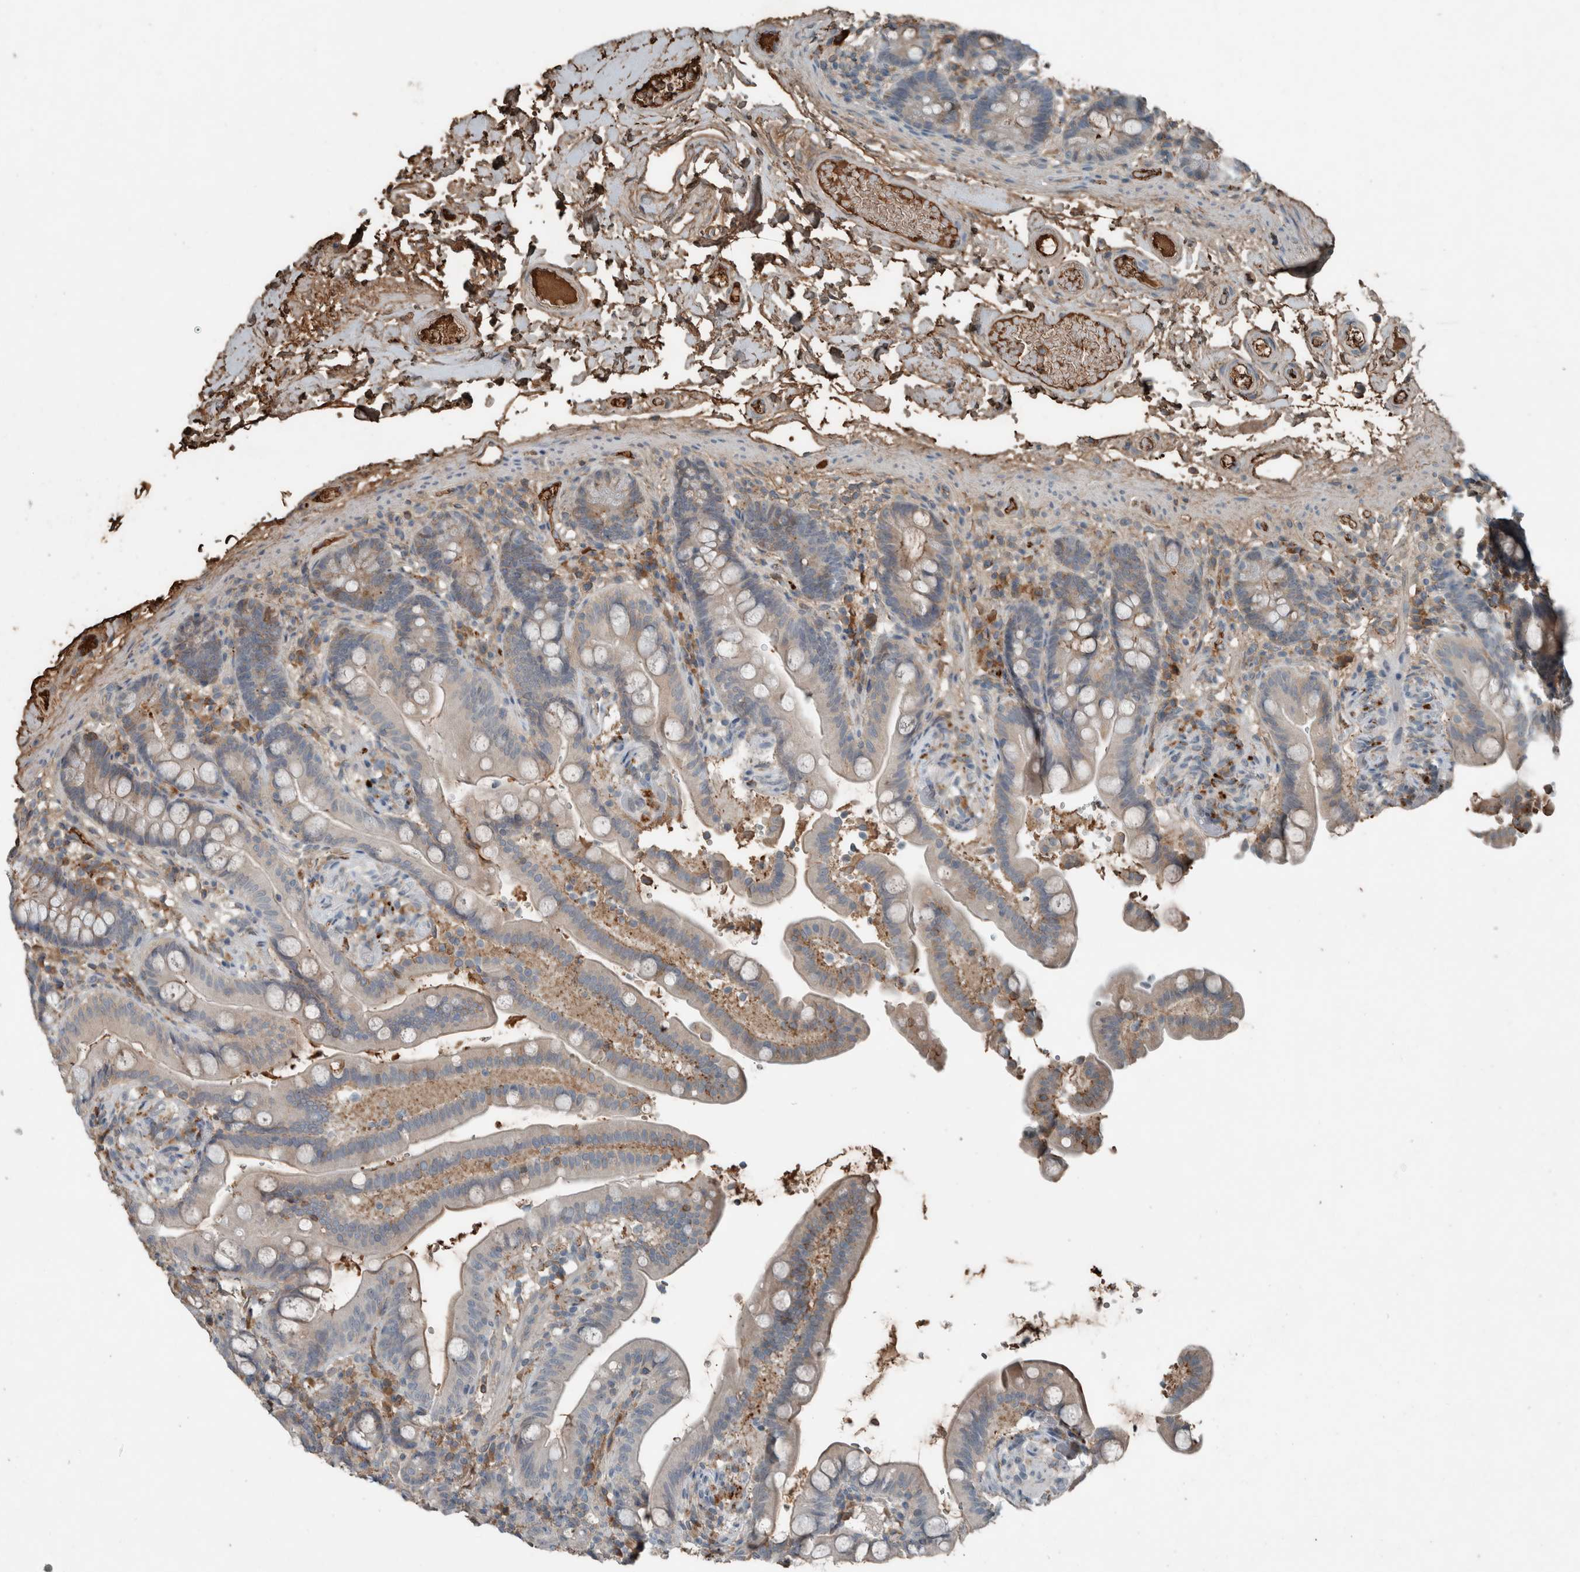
{"staining": {"intensity": "negative", "quantity": "none", "location": "none"}, "tissue": "colon", "cell_type": "Endothelial cells", "image_type": "normal", "snomed": [{"axis": "morphology", "description": "Normal tissue, NOS"}, {"axis": "topography", "description": "Smooth muscle"}, {"axis": "topography", "description": "Colon"}], "caption": "High magnification brightfield microscopy of unremarkable colon stained with DAB (3,3'-diaminobenzidine) (brown) and counterstained with hematoxylin (blue): endothelial cells show no significant positivity. (Stains: DAB (3,3'-diaminobenzidine) immunohistochemistry (IHC) with hematoxylin counter stain, Microscopy: brightfield microscopy at high magnification).", "gene": "USP34", "patient": {"sex": "male", "age": 73}}